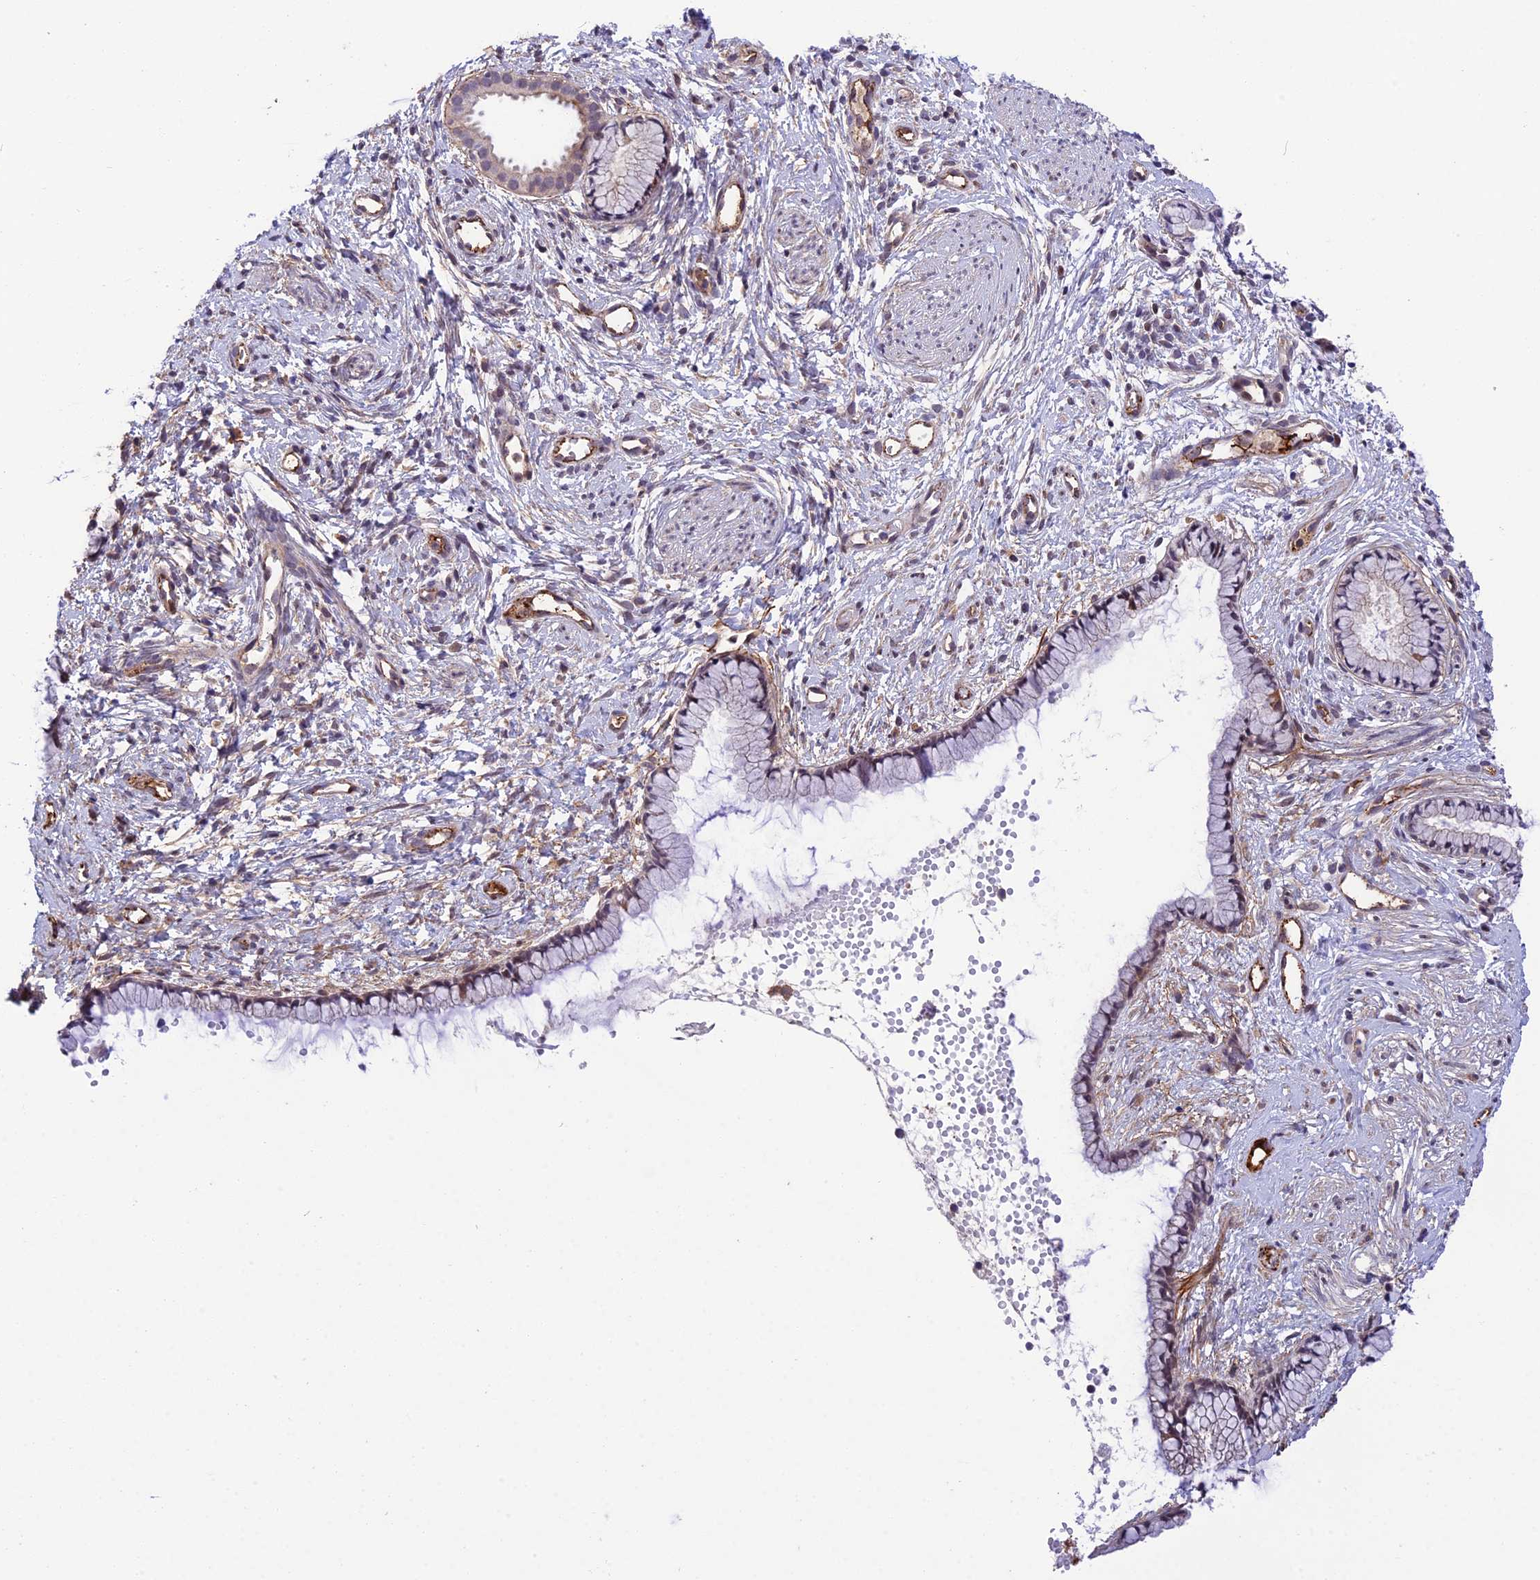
{"staining": {"intensity": "moderate", "quantity": "25%-75%", "location": "cytoplasmic/membranous,nuclear"}, "tissue": "cervix", "cell_type": "Glandular cells", "image_type": "normal", "snomed": [{"axis": "morphology", "description": "Normal tissue, NOS"}, {"axis": "topography", "description": "Cervix"}], "caption": "Protein staining exhibits moderate cytoplasmic/membranous,nuclear positivity in approximately 25%-75% of glandular cells in normal cervix. (IHC, brightfield microscopy, high magnification).", "gene": "MFSD2A", "patient": {"sex": "female", "age": 57}}